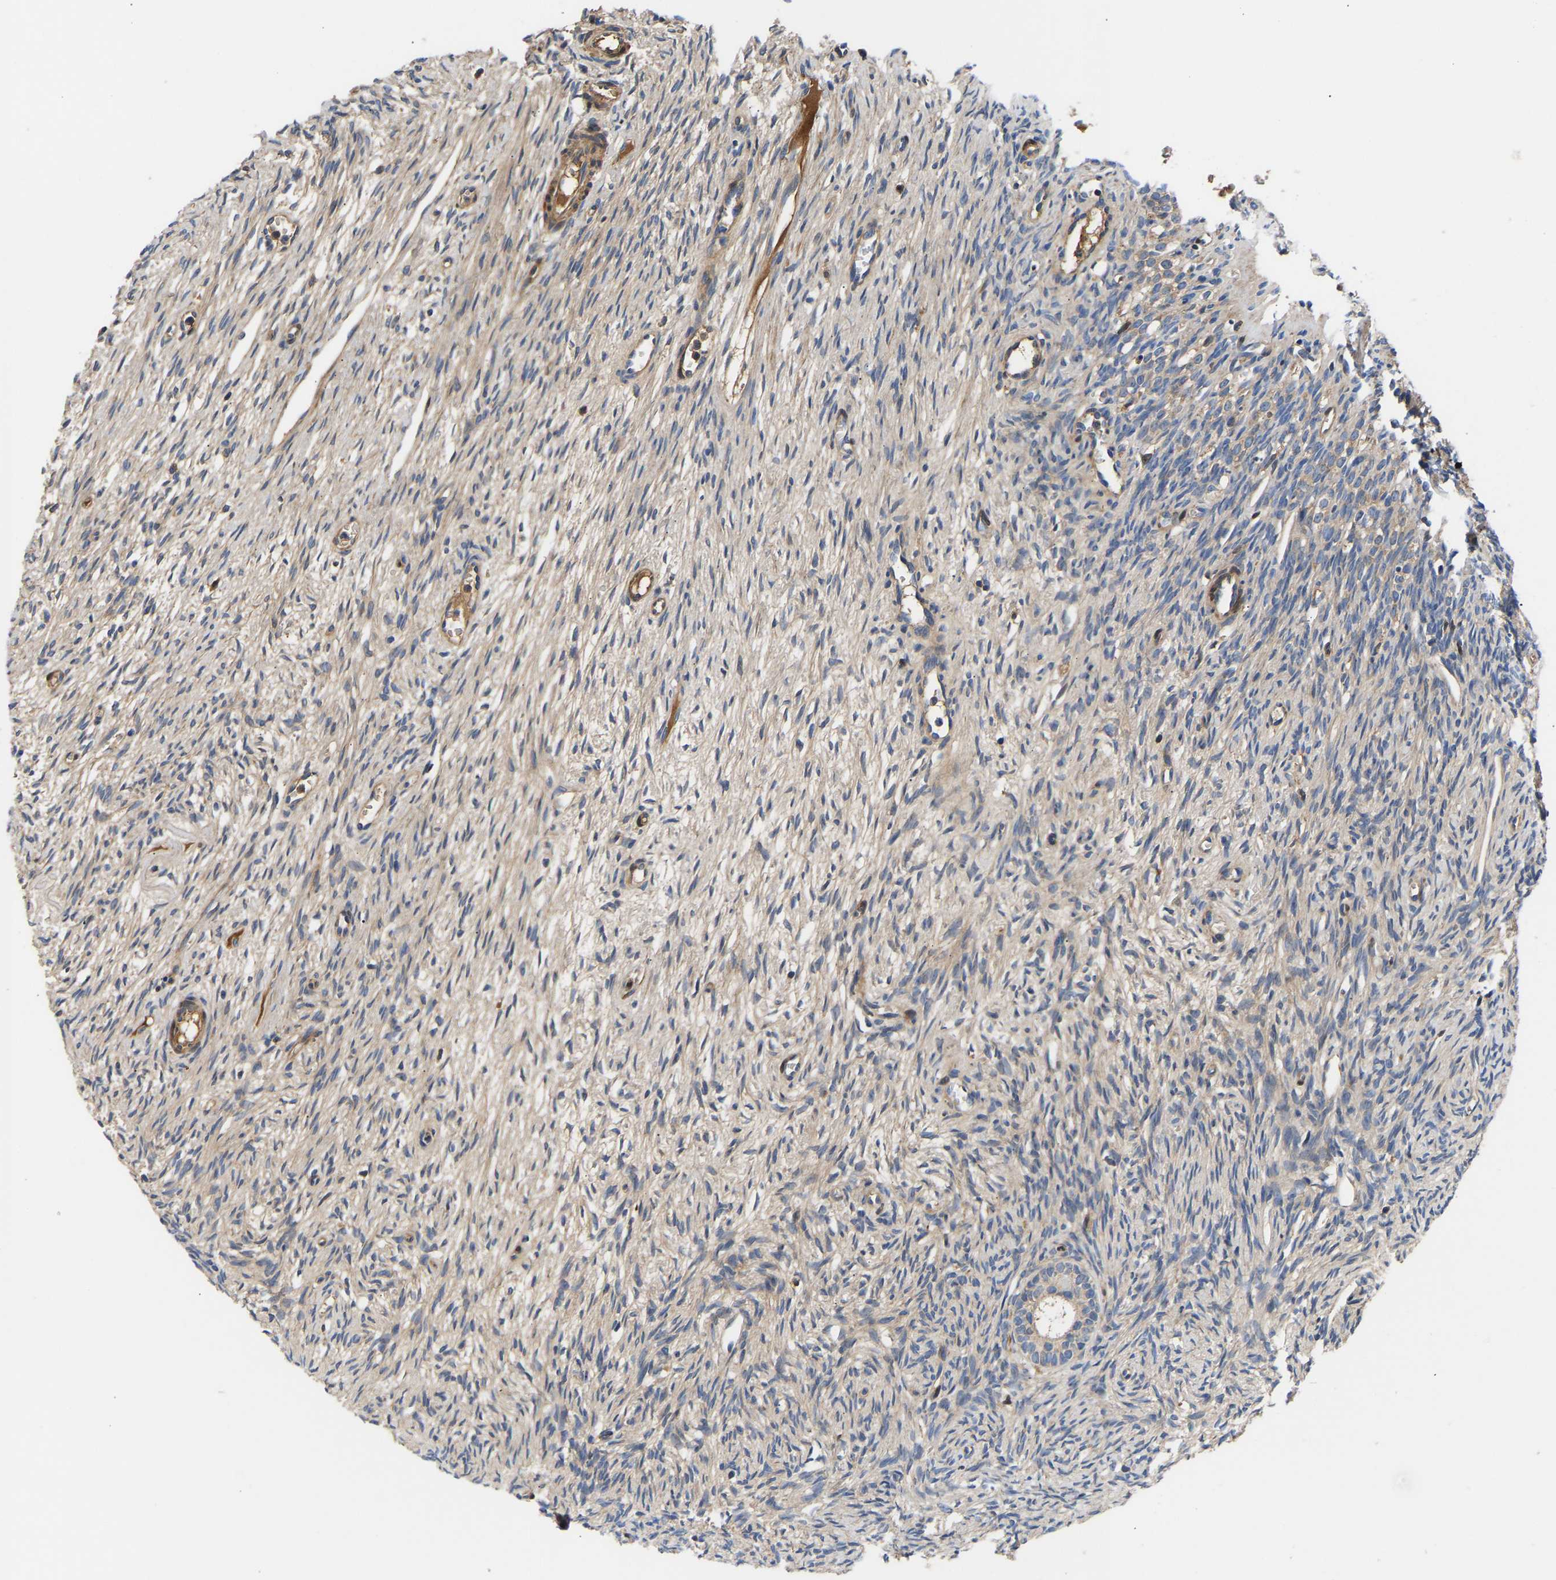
{"staining": {"intensity": "moderate", "quantity": ">75%", "location": "cytoplasmic/membranous"}, "tissue": "ovary", "cell_type": "Follicle cells", "image_type": "normal", "snomed": [{"axis": "morphology", "description": "Normal tissue, NOS"}, {"axis": "topography", "description": "Ovary"}], "caption": "Protein analysis of normal ovary reveals moderate cytoplasmic/membranous expression in approximately >75% of follicle cells.", "gene": "AIMP2", "patient": {"sex": "female", "age": 33}}